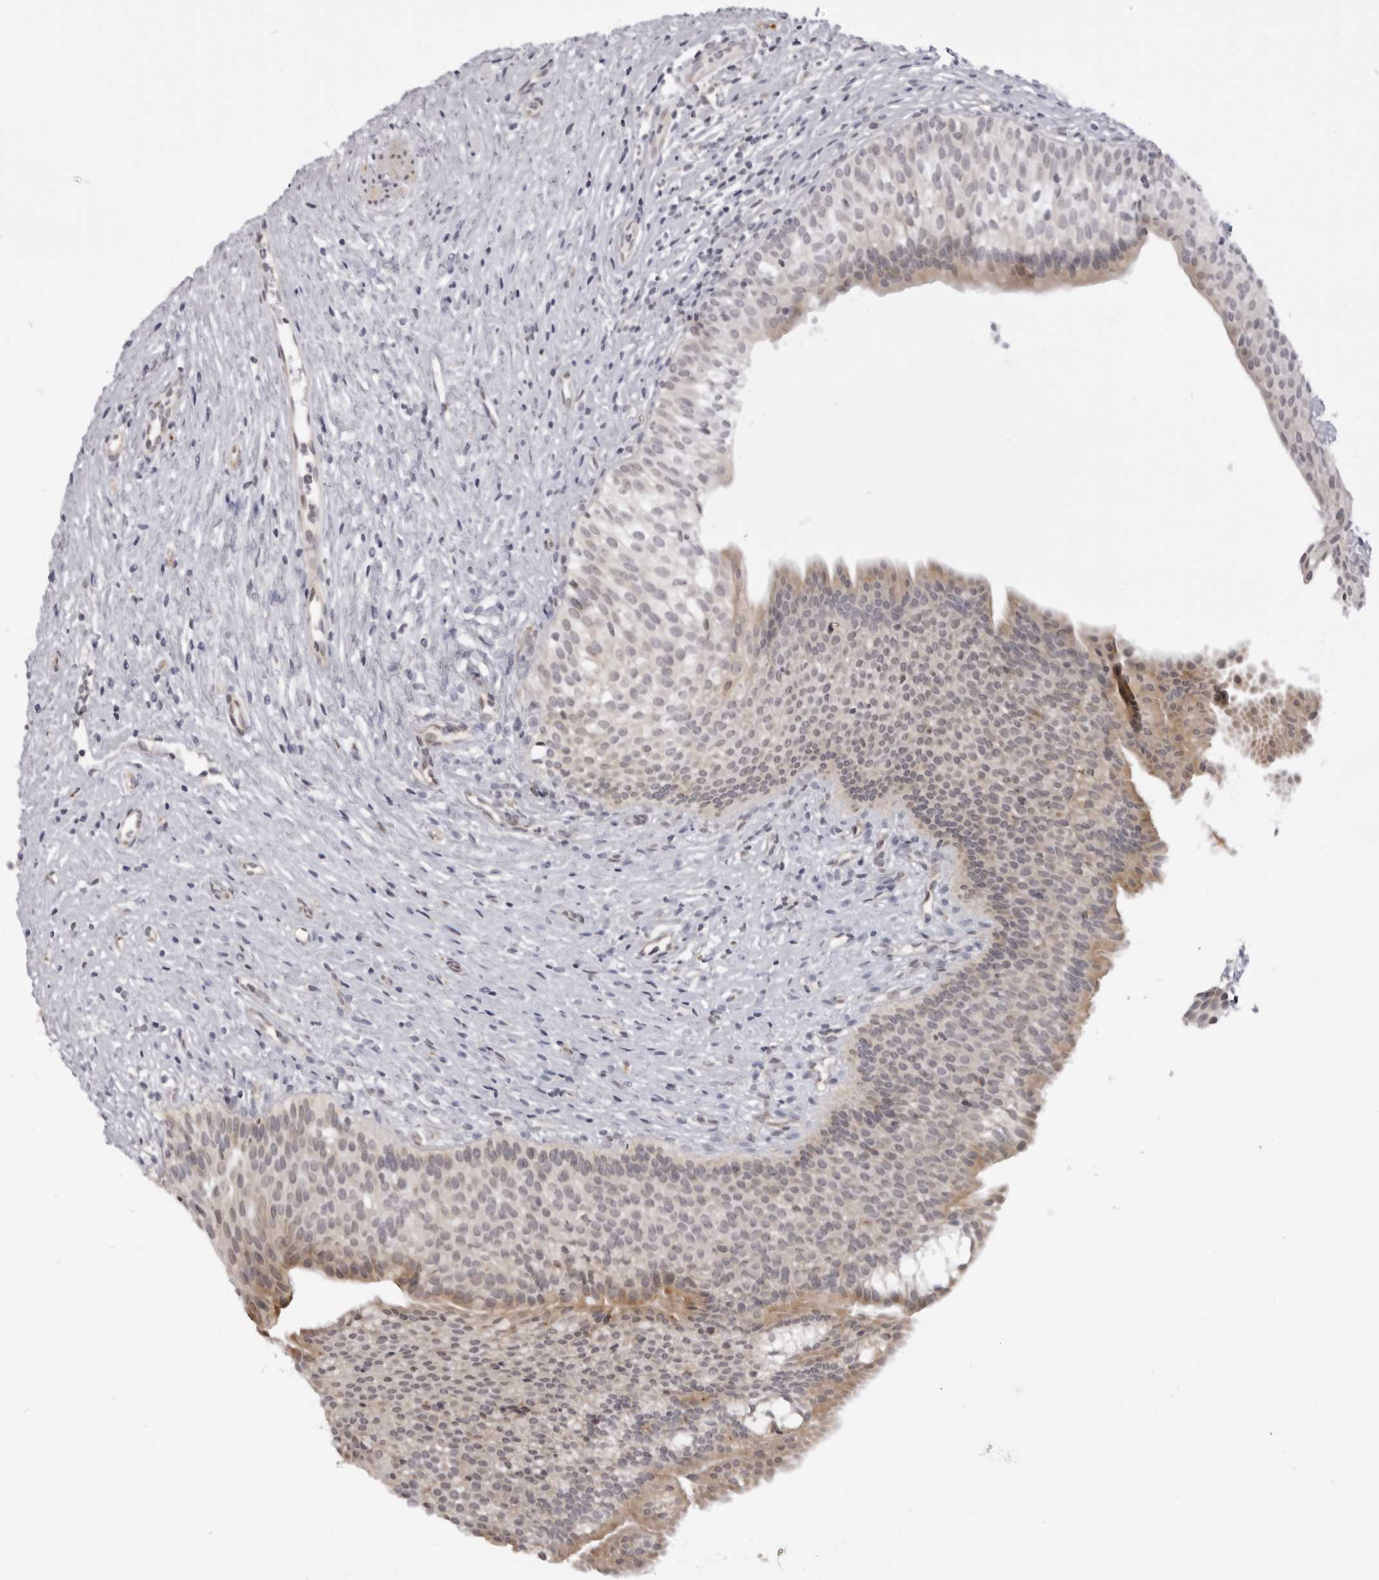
{"staining": {"intensity": "moderate", "quantity": "<25%", "location": "cytoplasmic/membranous"}, "tissue": "urinary bladder", "cell_type": "Urothelial cells", "image_type": "normal", "snomed": [{"axis": "morphology", "description": "Normal tissue, NOS"}, {"axis": "topography", "description": "Urinary bladder"}], "caption": "Brown immunohistochemical staining in unremarkable human urinary bladder shows moderate cytoplasmic/membranous positivity in about <25% of urothelial cells. The staining was performed using DAB, with brown indicating positive protein expression. Nuclei are stained blue with hematoxylin.", "gene": "SUGCT", "patient": {"sex": "male", "age": 1}}